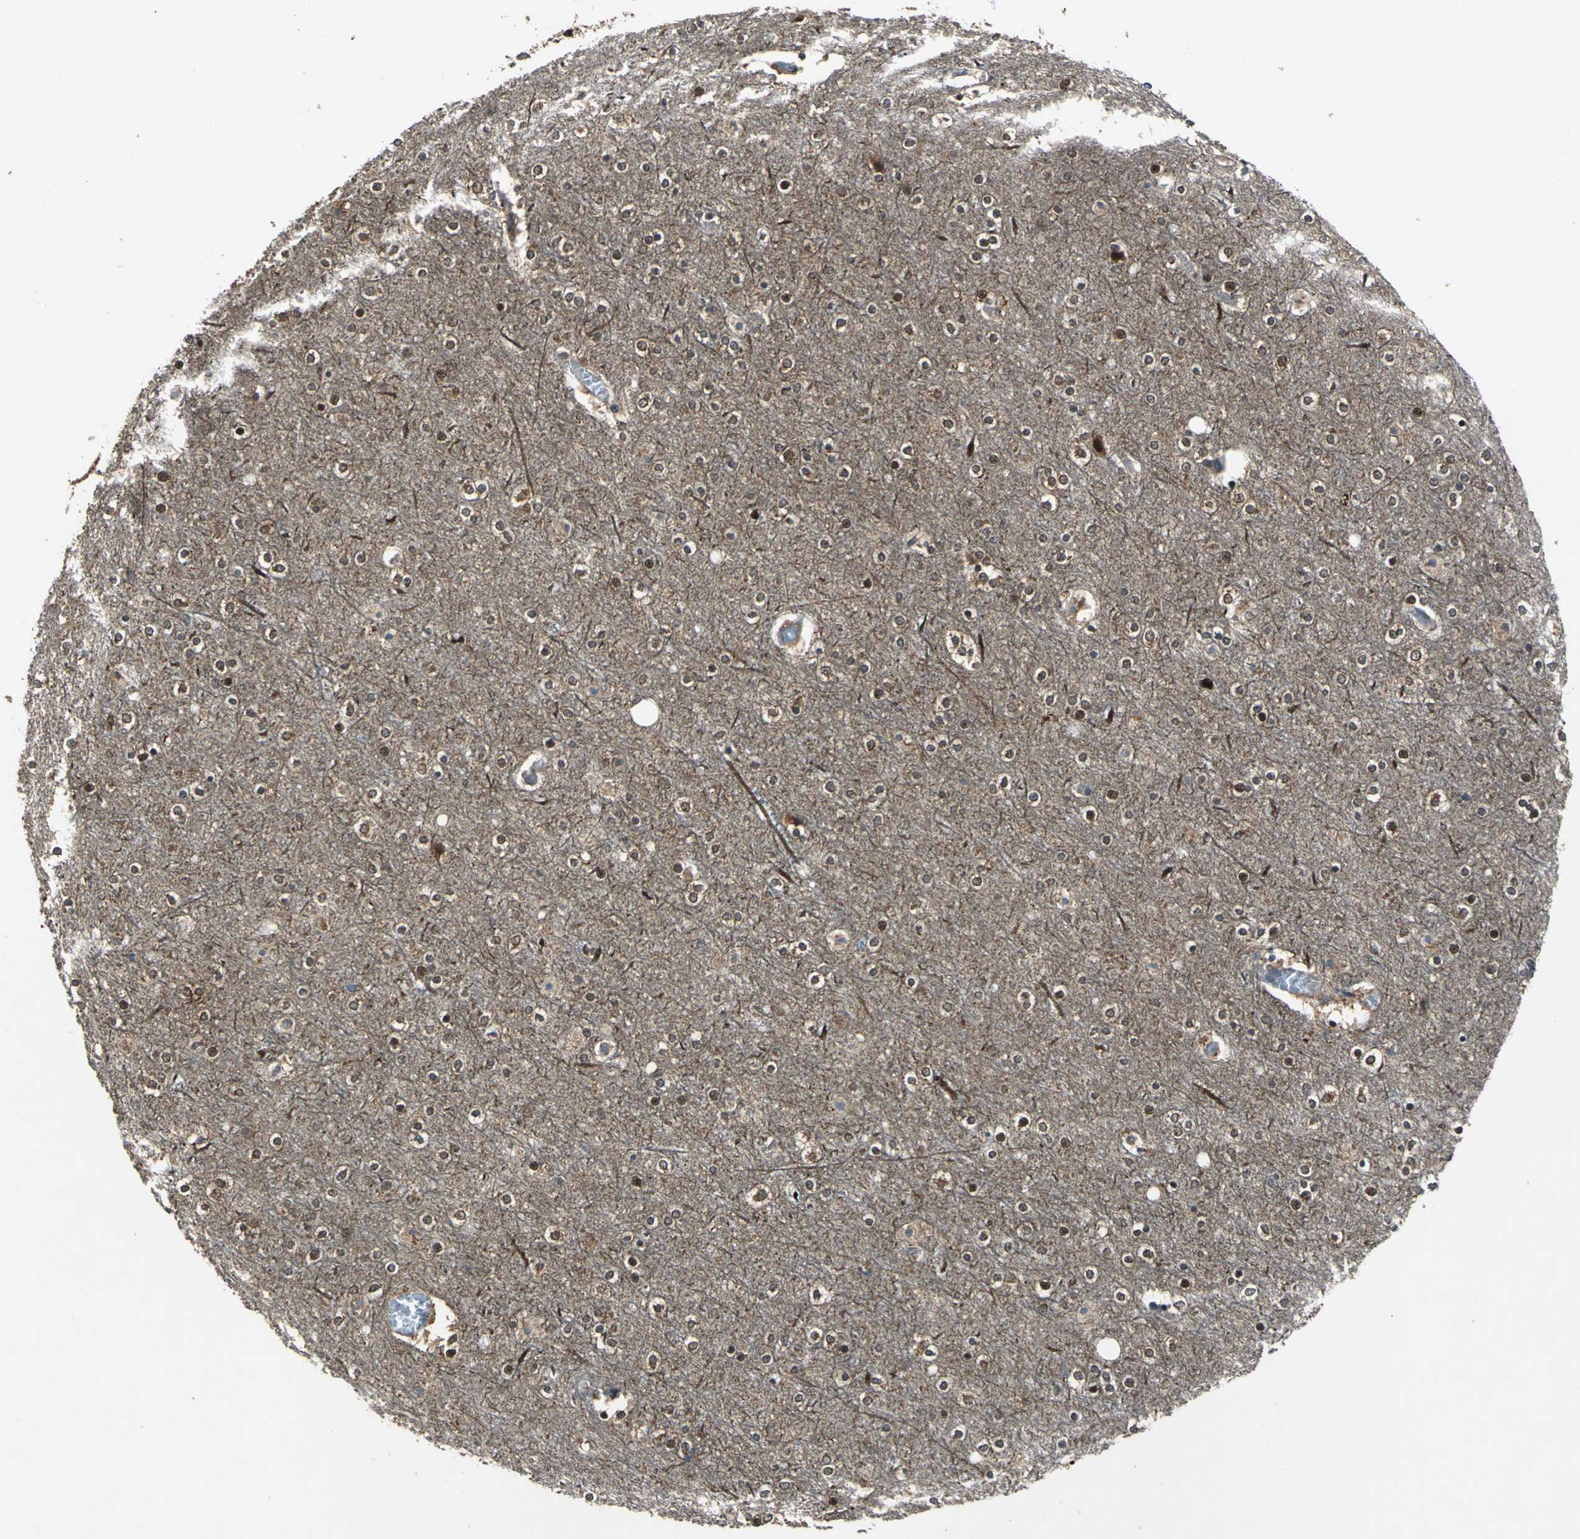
{"staining": {"intensity": "negative", "quantity": "none", "location": "none"}, "tissue": "cerebral cortex", "cell_type": "Endothelial cells", "image_type": "normal", "snomed": [{"axis": "morphology", "description": "Normal tissue, NOS"}, {"axis": "topography", "description": "Cerebral cortex"}], "caption": "Endothelial cells show no significant positivity in benign cerebral cortex. The staining was performed using DAB (3,3'-diaminobenzidine) to visualize the protein expression in brown, while the nuclei were stained in blue with hematoxylin (Magnification: 20x).", "gene": "AHSA1", "patient": {"sex": "female", "age": 54}}